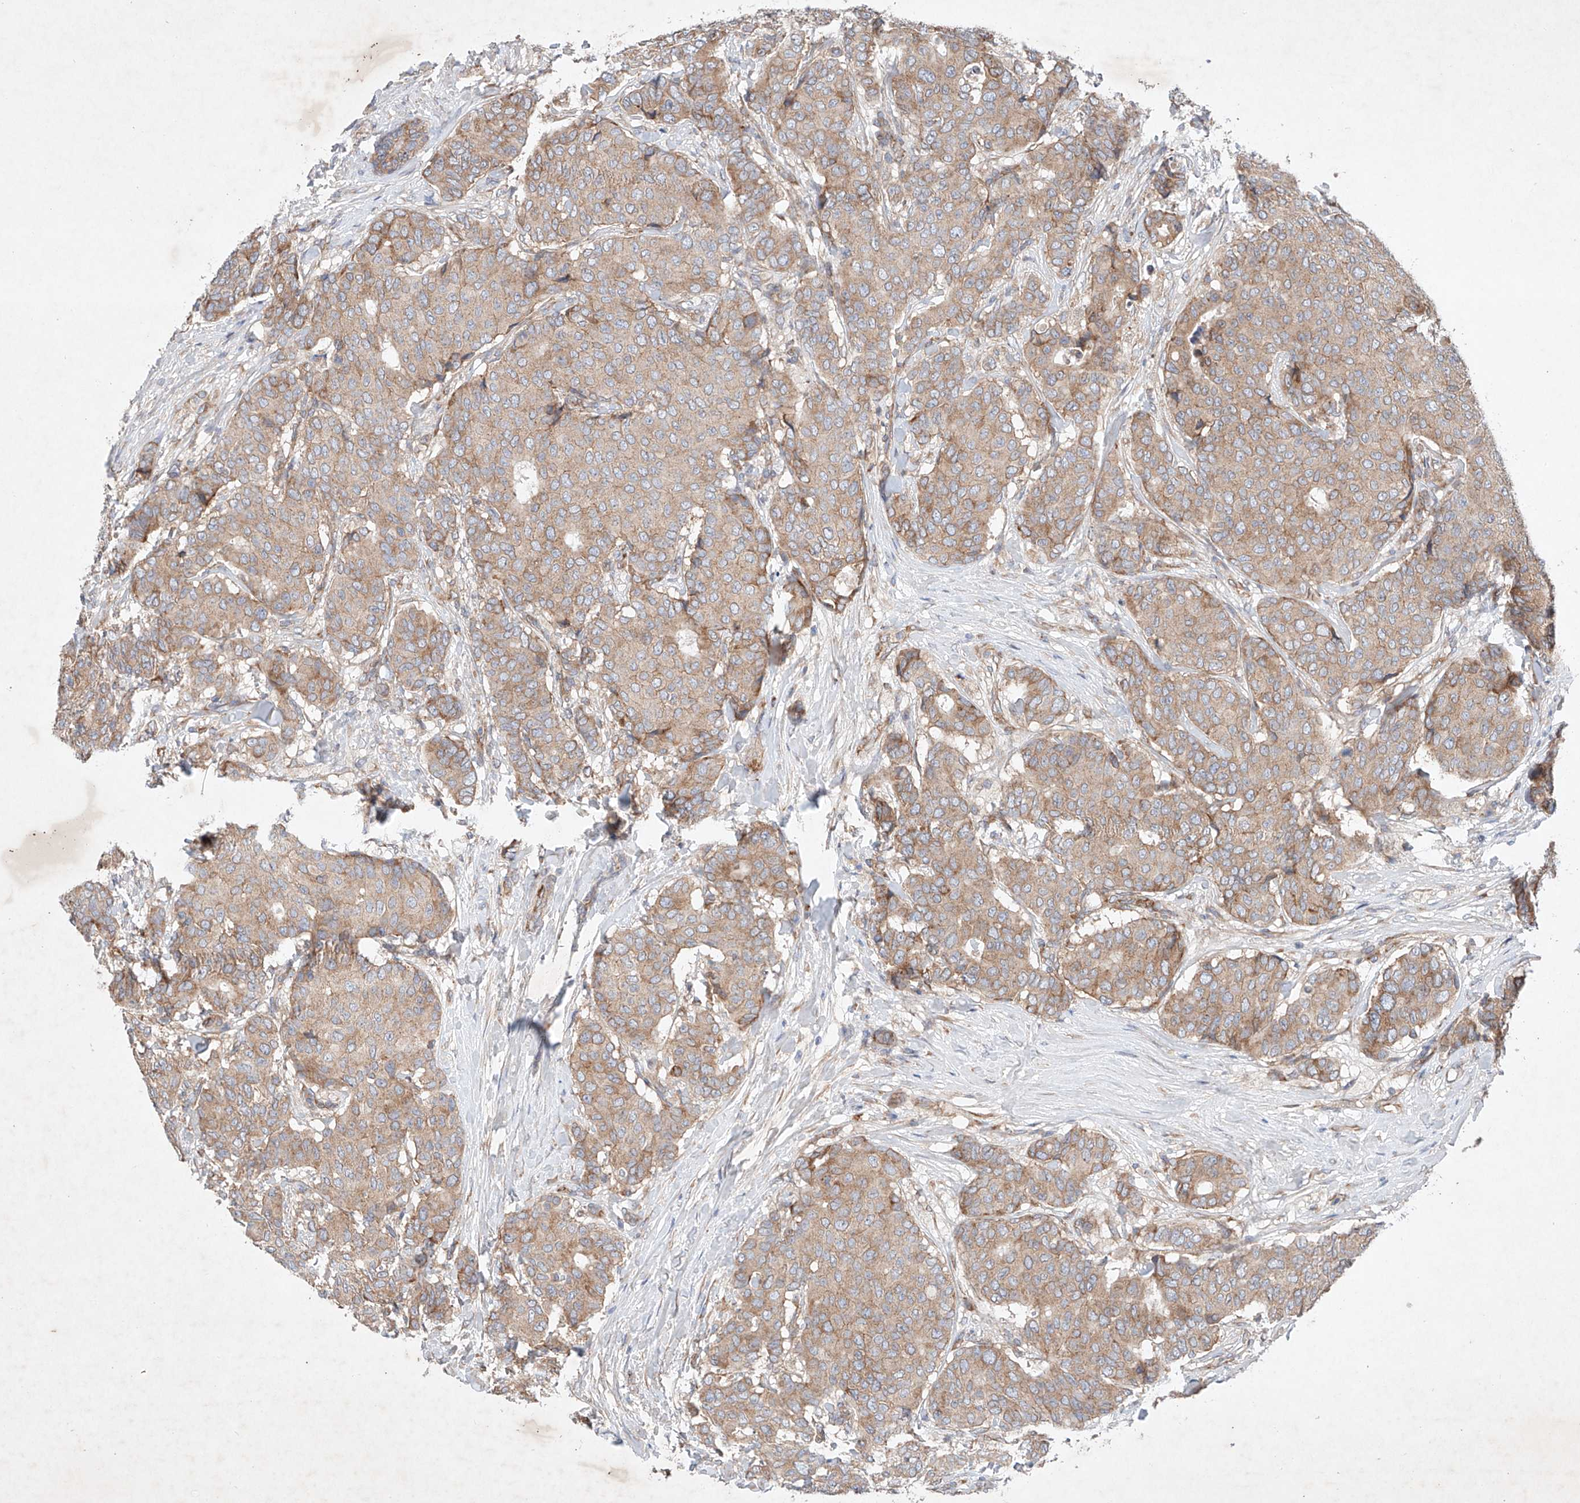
{"staining": {"intensity": "weak", "quantity": ">75%", "location": "cytoplasmic/membranous"}, "tissue": "breast cancer", "cell_type": "Tumor cells", "image_type": "cancer", "snomed": [{"axis": "morphology", "description": "Duct carcinoma"}, {"axis": "topography", "description": "Breast"}], "caption": "There is low levels of weak cytoplasmic/membranous expression in tumor cells of breast cancer (intraductal carcinoma), as demonstrated by immunohistochemical staining (brown color).", "gene": "FASTK", "patient": {"sex": "female", "age": 75}}